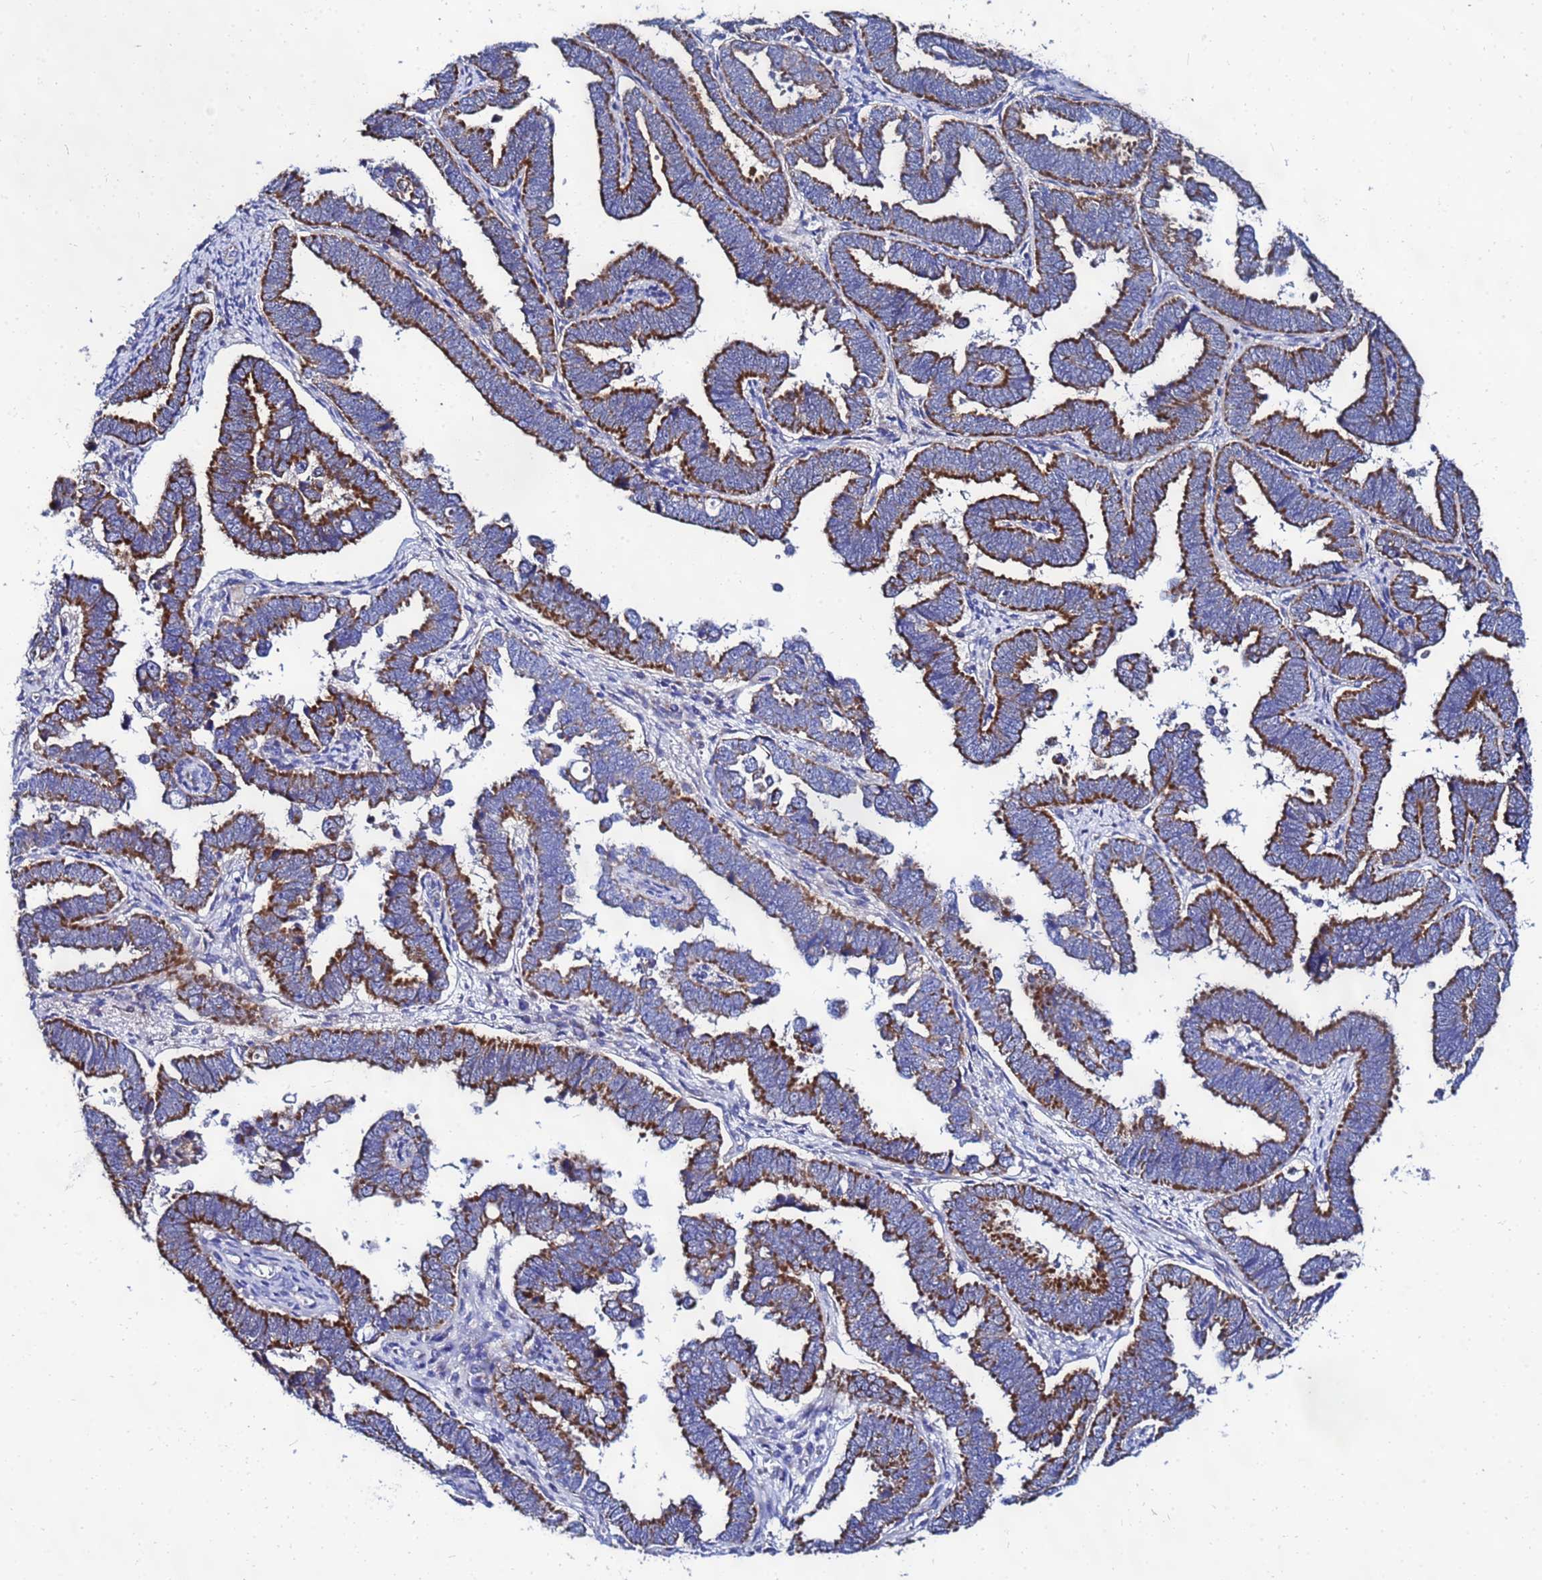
{"staining": {"intensity": "strong", "quantity": ">75%", "location": "cytoplasmic/membranous"}, "tissue": "endometrial cancer", "cell_type": "Tumor cells", "image_type": "cancer", "snomed": [{"axis": "morphology", "description": "Adenocarcinoma, NOS"}, {"axis": "topography", "description": "Endometrium"}], "caption": "The photomicrograph reveals immunohistochemical staining of endometrial cancer. There is strong cytoplasmic/membranous expression is identified in approximately >75% of tumor cells.", "gene": "FAHD2A", "patient": {"sex": "female", "age": 75}}